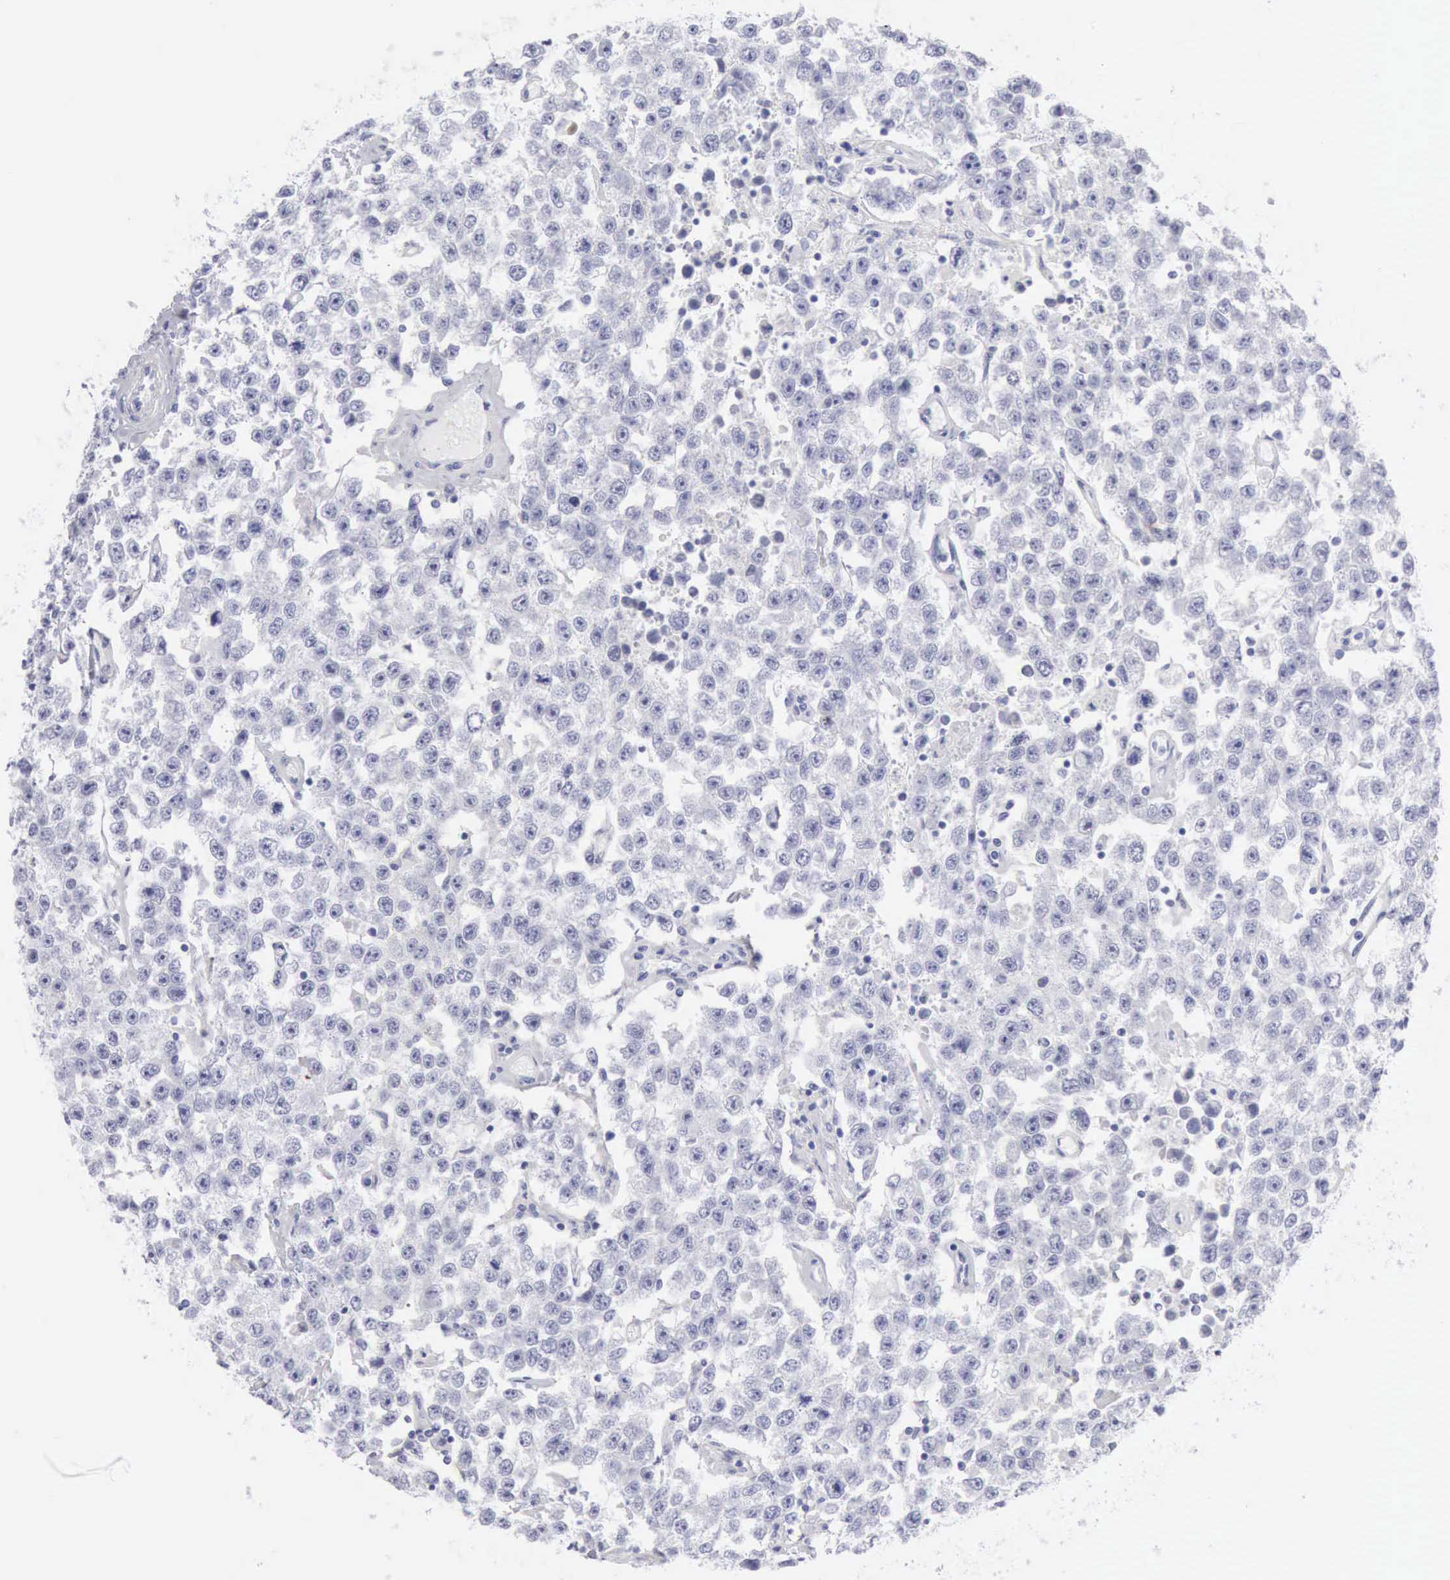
{"staining": {"intensity": "negative", "quantity": "none", "location": "none"}, "tissue": "testis cancer", "cell_type": "Tumor cells", "image_type": "cancer", "snomed": [{"axis": "morphology", "description": "Seminoma, NOS"}, {"axis": "topography", "description": "Testis"}], "caption": "Immunohistochemistry image of neoplastic tissue: human seminoma (testis) stained with DAB (3,3'-diaminobenzidine) shows no significant protein expression in tumor cells.", "gene": "KRT5", "patient": {"sex": "male", "age": 52}}